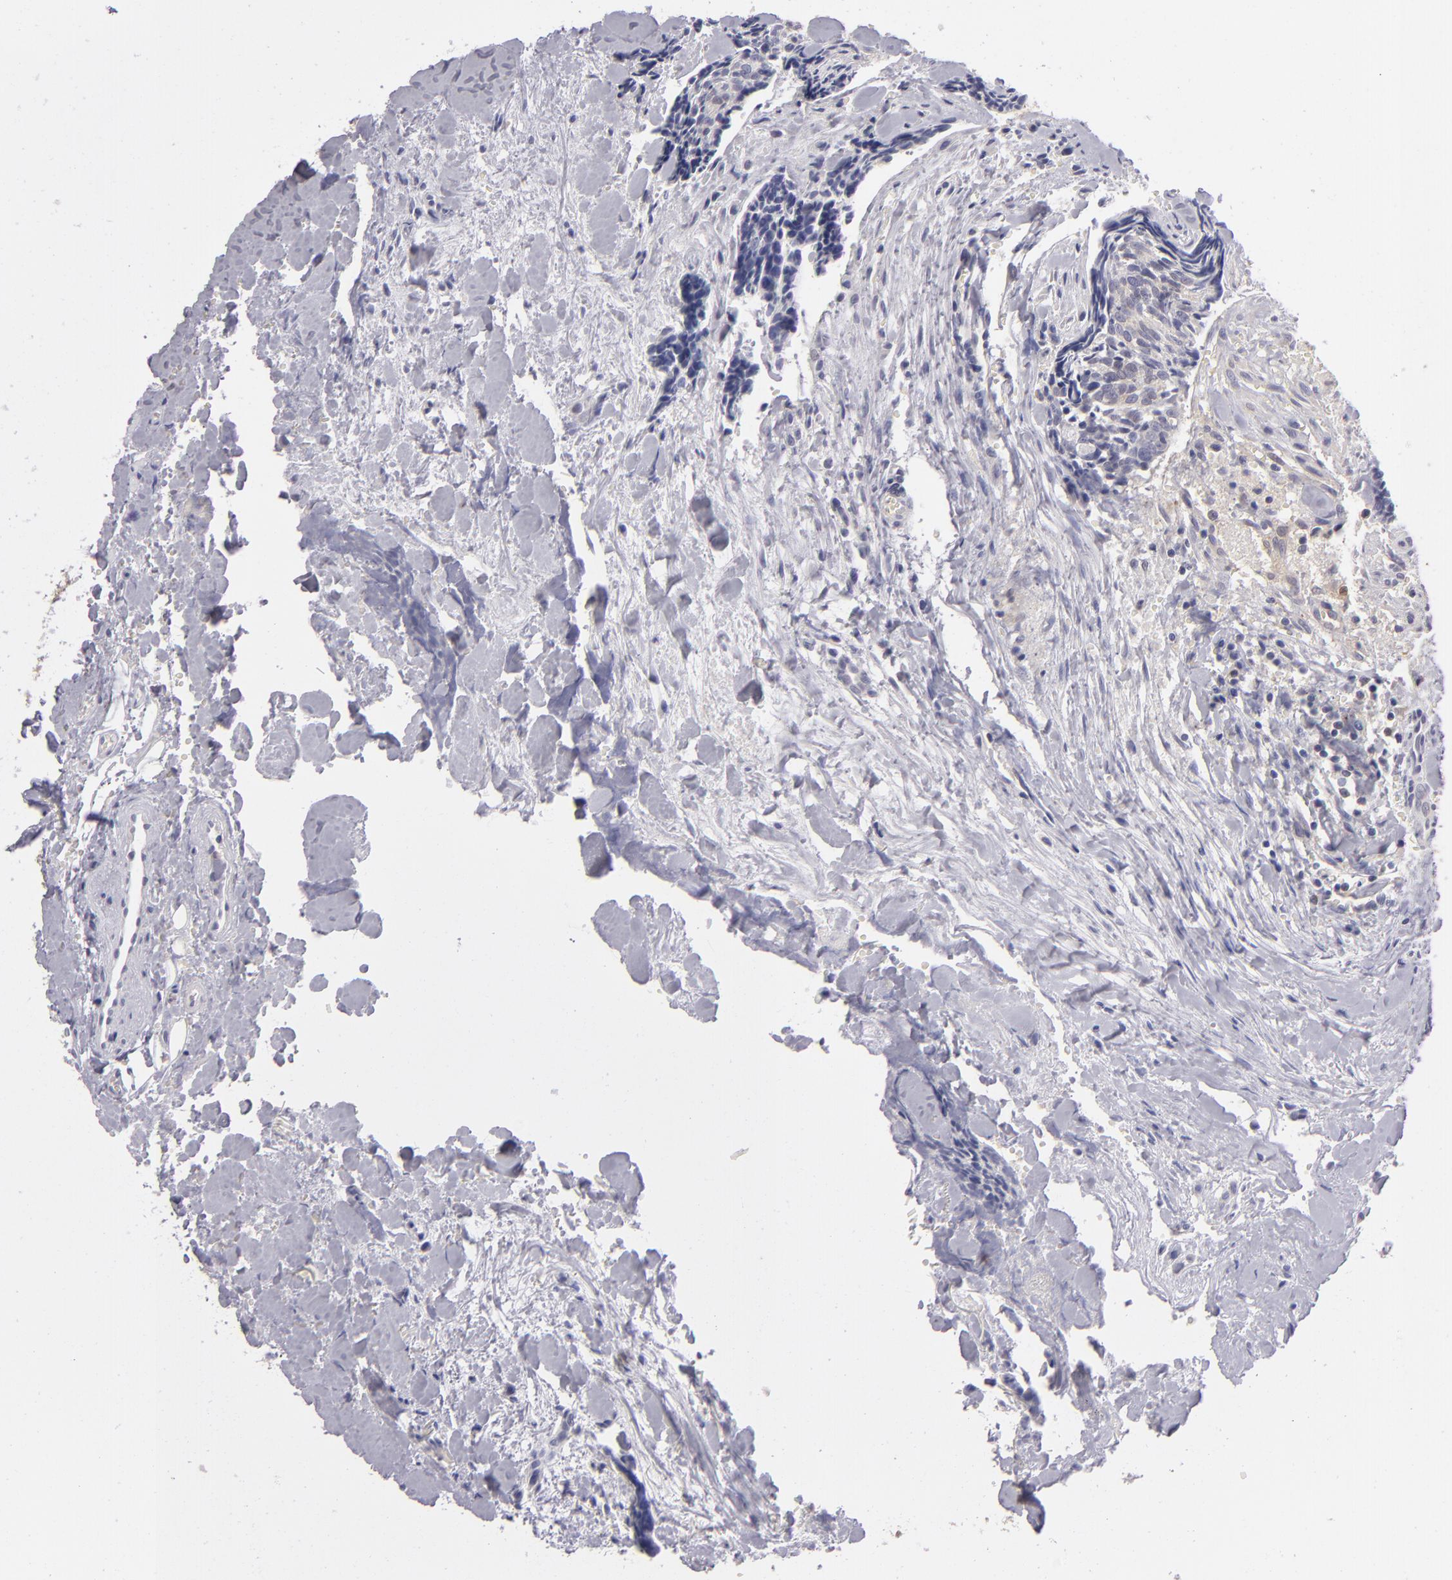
{"staining": {"intensity": "moderate", "quantity": ">75%", "location": "cytoplasmic/membranous"}, "tissue": "head and neck cancer", "cell_type": "Tumor cells", "image_type": "cancer", "snomed": [{"axis": "morphology", "description": "Squamous cell carcinoma, NOS"}, {"axis": "topography", "description": "Salivary gland"}, {"axis": "topography", "description": "Head-Neck"}], "caption": "Squamous cell carcinoma (head and neck) tissue reveals moderate cytoplasmic/membranous positivity in approximately >75% of tumor cells", "gene": "MMP10", "patient": {"sex": "male", "age": 70}}